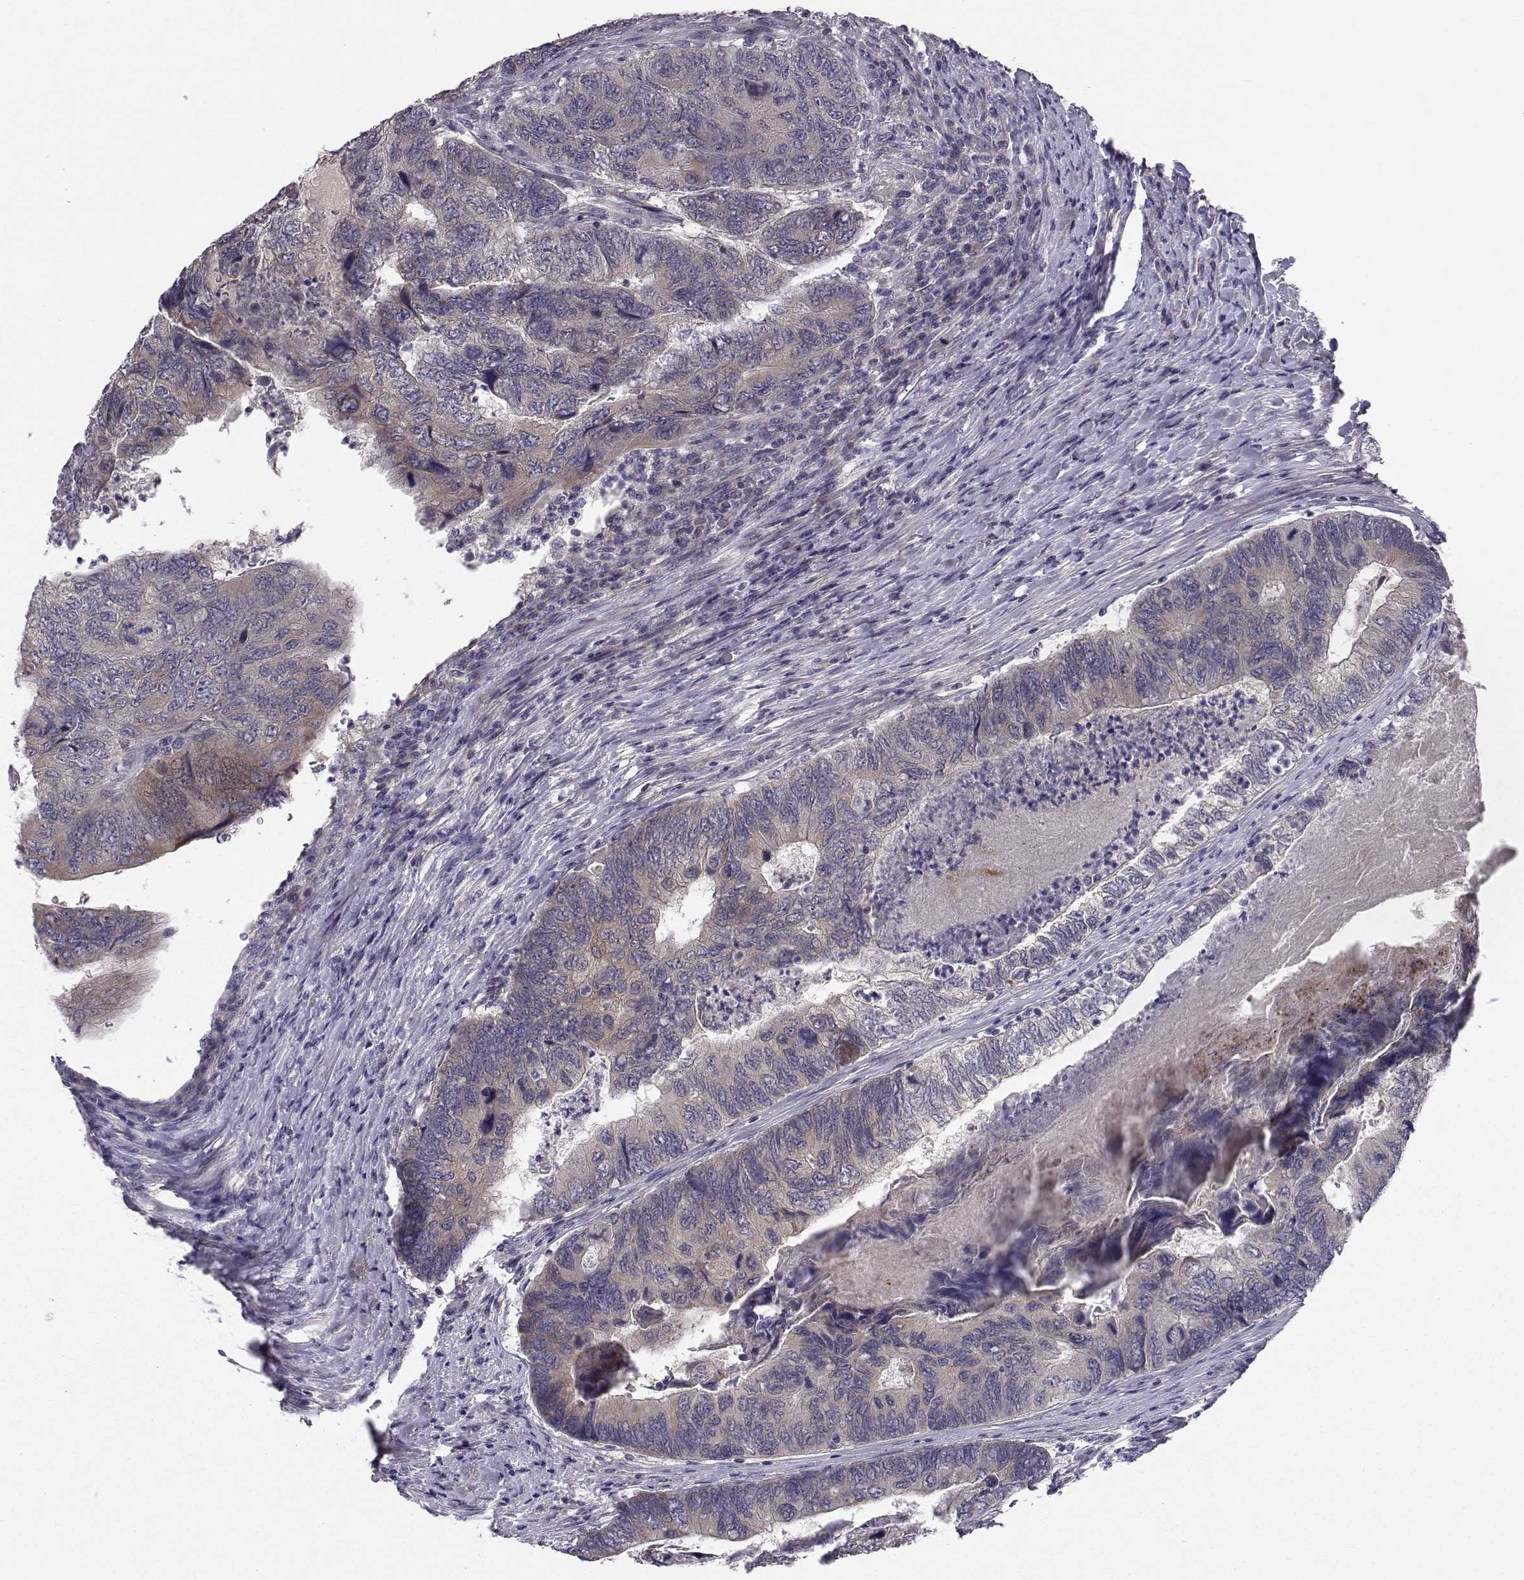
{"staining": {"intensity": "weak", "quantity": "25%-75%", "location": "cytoplasmic/membranous"}, "tissue": "colorectal cancer", "cell_type": "Tumor cells", "image_type": "cancer", "snomed": [{"axis": "morphology", "description": "Adenocarcinoma, NOS"}, {"axis": "topography", "description": "Colon"}], "caption": "Weak cytoplasmic/membranous protein positivity is present in about 25%-75% of tumor cells in colorectal cancer. (IHC, brightfield microscopy, high magnification).", "gene": "PEX5L", "patient": {"sex": "female", "age": 67}}